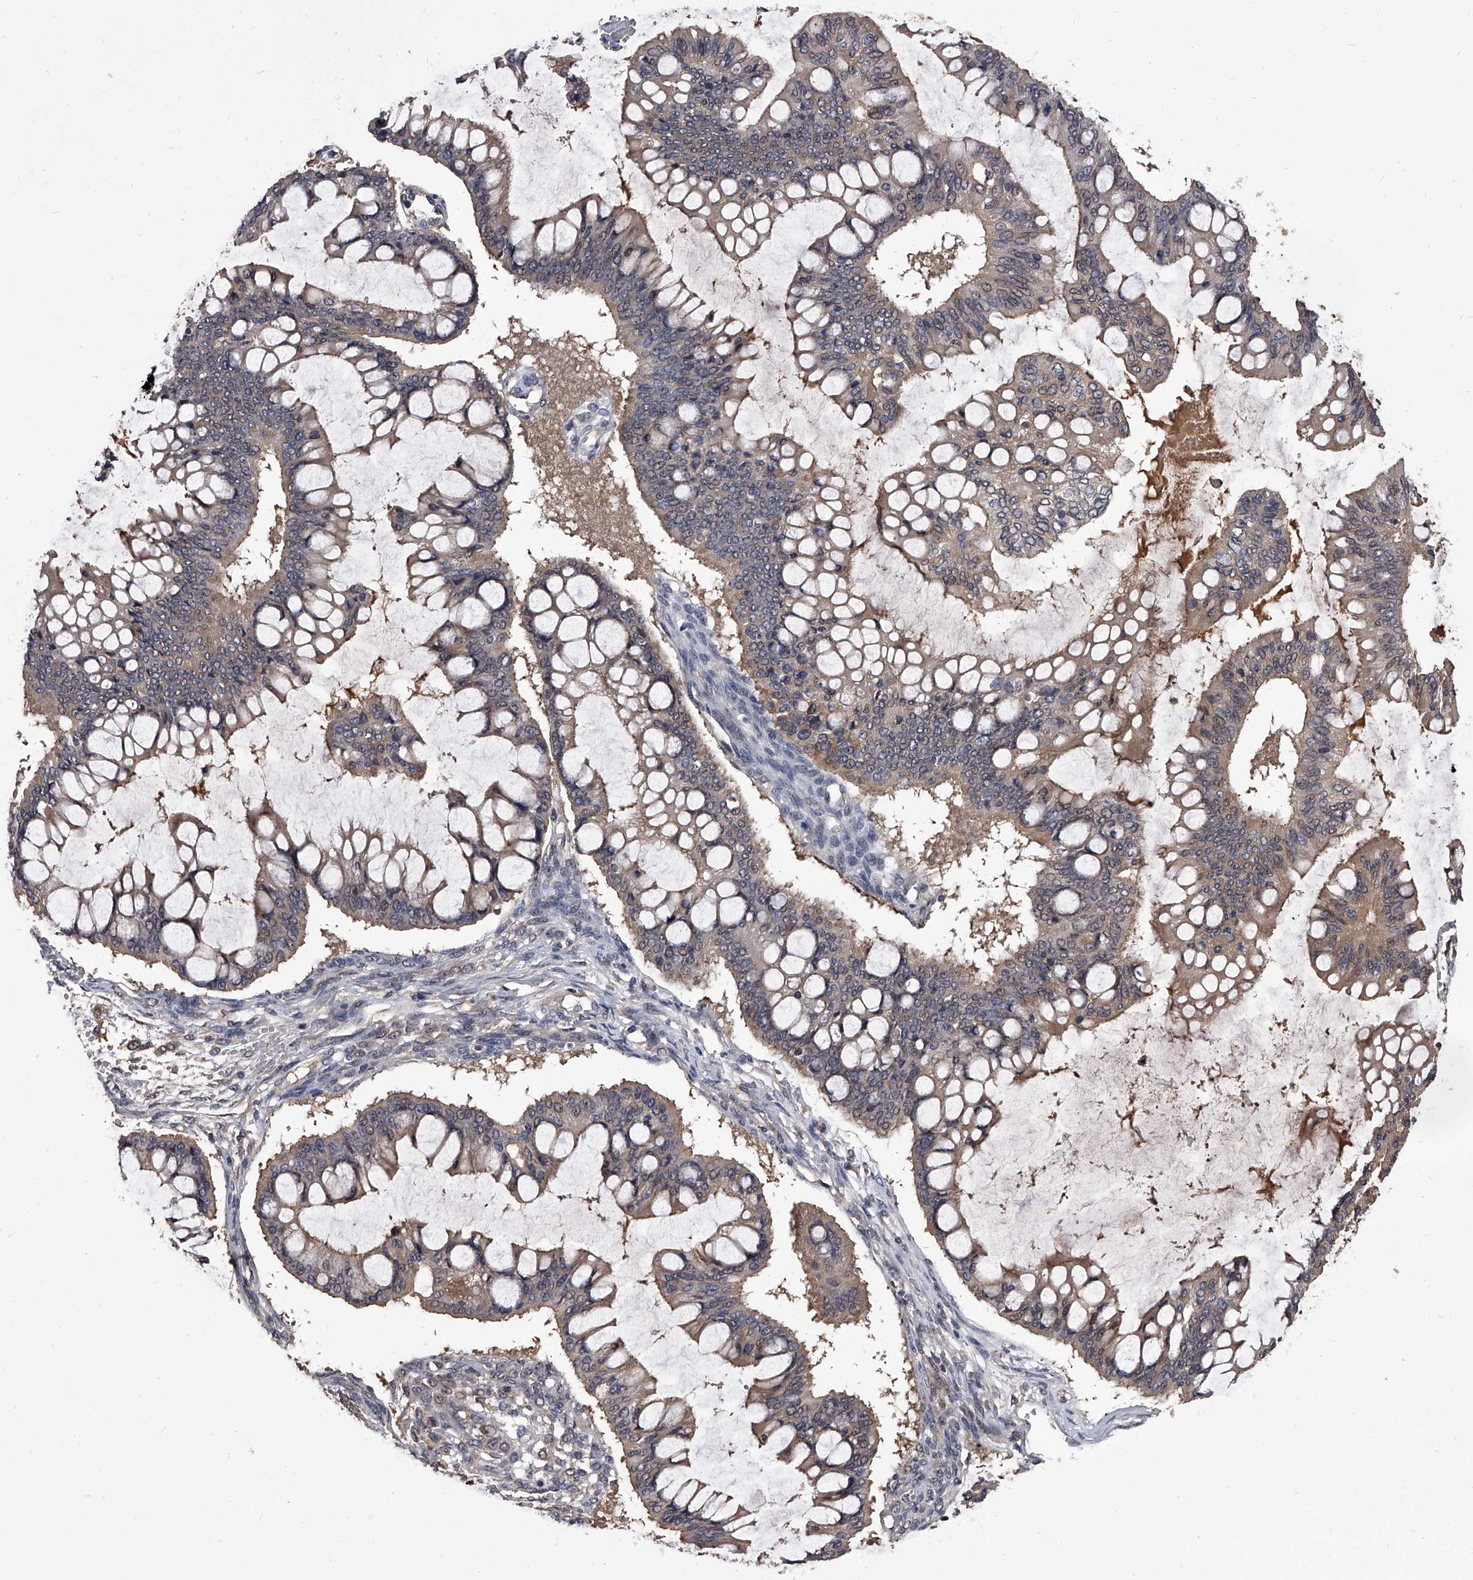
{"staining": {"intensity": "weak", "quantity": "25%-75%", "location": "cytoplasmic/membranous"}, "tissue": "ovarian cancer", "cell_type": "Tumor cells", "image_type": "cancer", "snomed": [{"axis": "morphology", "description": "Cystadenocarcinoma, mucinous, NOS"}, {"axis": "topography", "description": "Ovary"}], "caption": "IHC photomicrograph of ovarian mucinous cystadenocarcinoma stained for a protein (brown), which shows low levels of weak cytoplasmic/membranous expression in approximately 25%-75% of tumor cells.", "gene": "SLC18B1", "patient": {"sex": "female", "age": 73}}